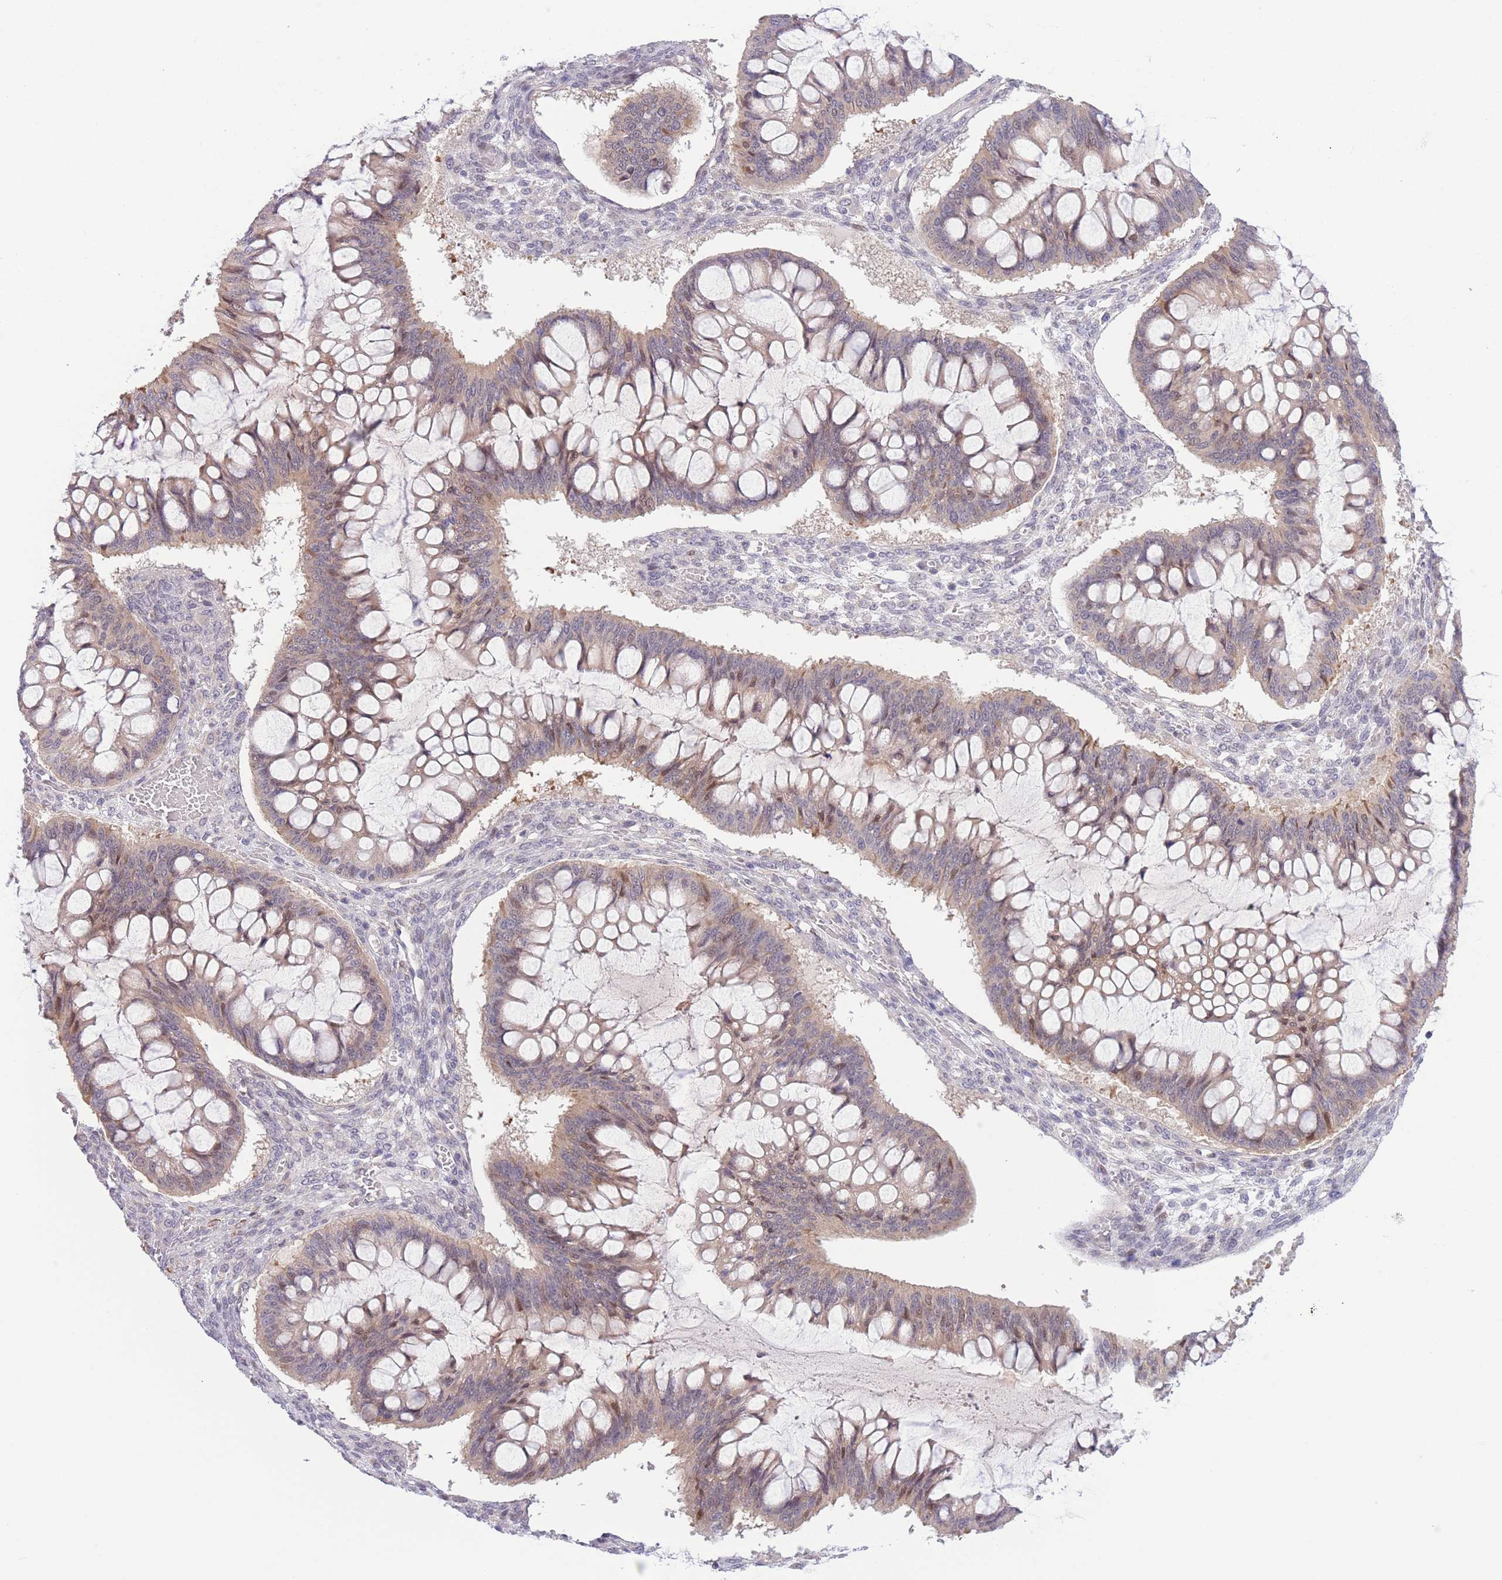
{"staining": {"intensity": "weak", "quantity": ">75%", "location": "cytoplasmic/membranous,nuclear"}, "tissue": "ovarian cancer", "cell_type": "Tumor cells", "image_type": "cancer", "snomed": [{"axis": "morphology", "description": "Cystadenocarcinoma, mucinous, NOS"}, {"axis": "topography", "description": "Ovary"}], "caption": "Immunohistochemistry of mucinous cystadenocarcinoma (ovarian) shows low levels of weak cytoplasmic/membranous and nuclear positivity in about >75% of tumor cells. (Stains: DAB in brown, nuclei in blue, Microscopy: brightfield microscopy at high magnification).", "gene": "C9orf152", "patient": {"sex": "female", "age": 73}}